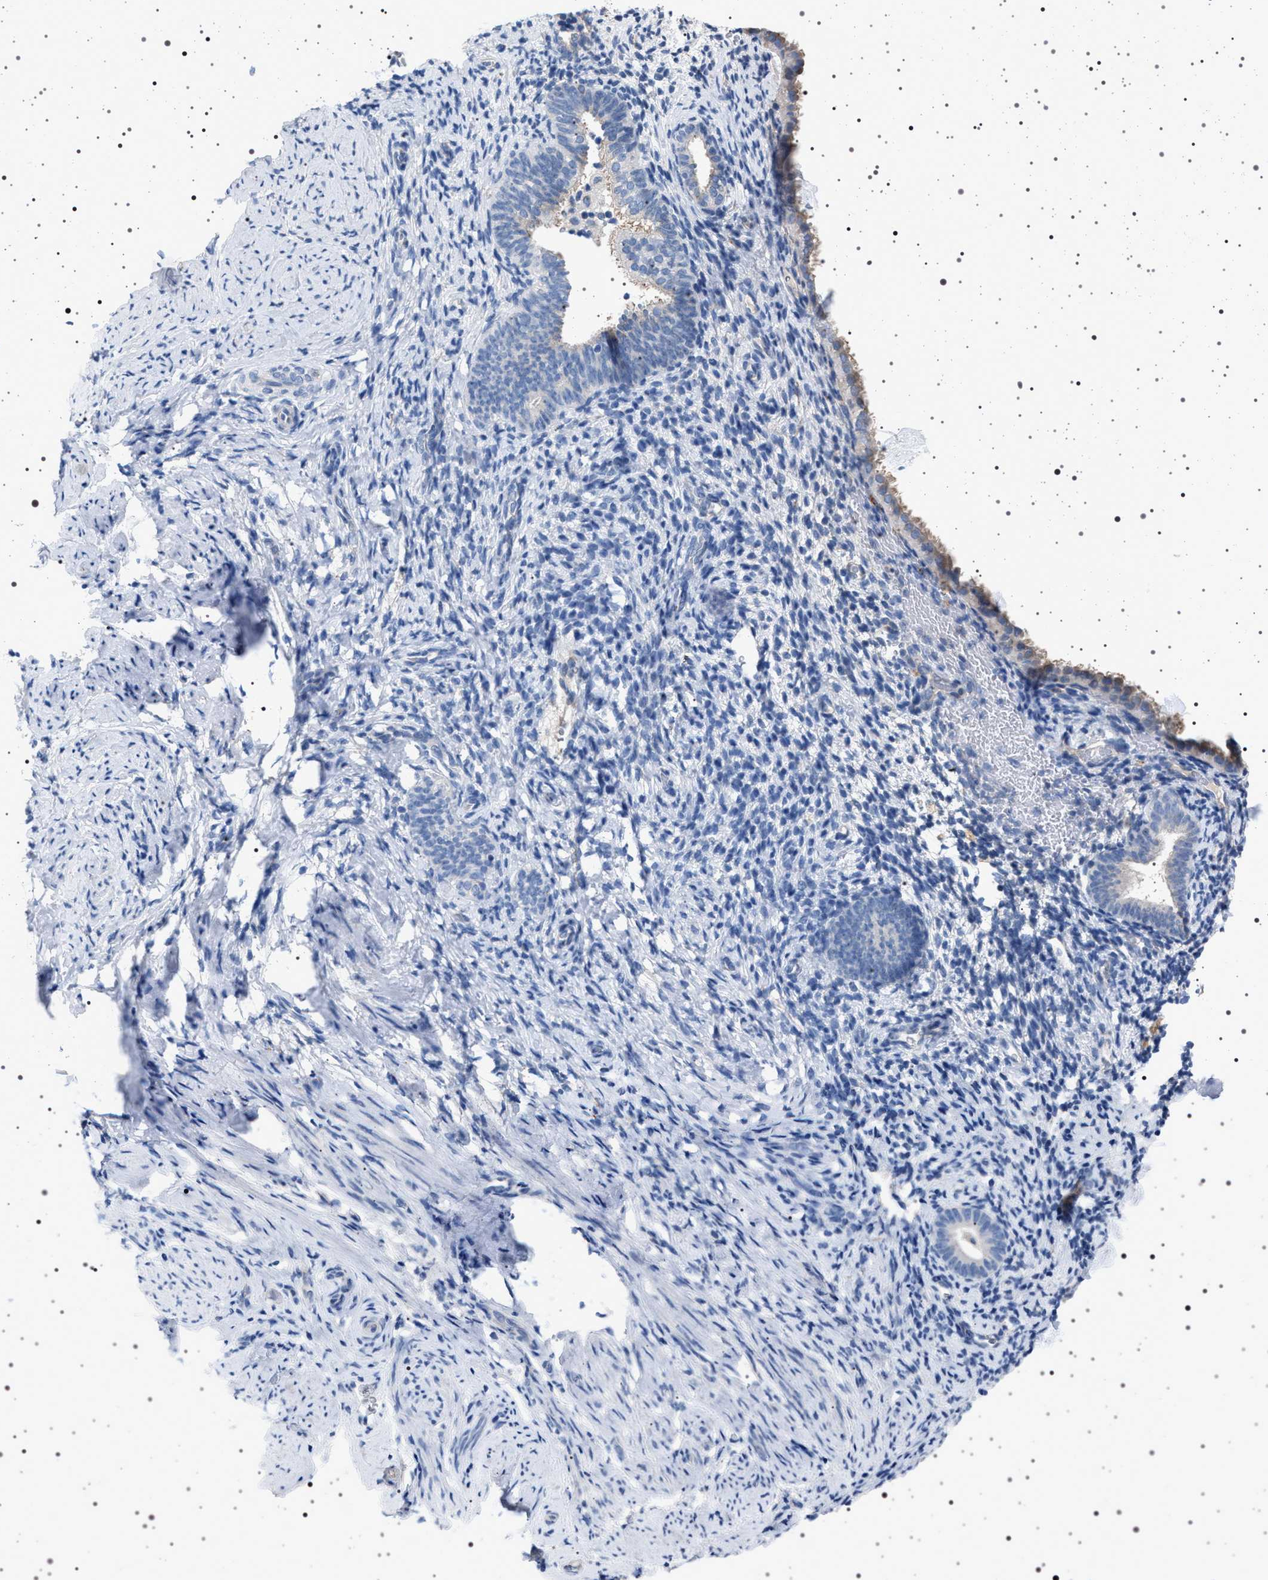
{"staining": {"intensity": "negative", "quantity": "none", "location": "none"}, "tissue": "endometrium", "cell_type": "Cells in endometrial stroma", "image_type": "normal", "snomed": [{"axis": "morphology", "description": "Normal tissue, NOS"}, {"axis": "topography", "description": "Endometrium"}], "caption": "IHC image of normal endometrium: endometrium stained with DAB (3,3'-diaminobenzidine) exhibits no significant protein expression in cells in endometrial stroma.", "gene": "NAT9", "patient": {"sex": "female", "age": 51}}